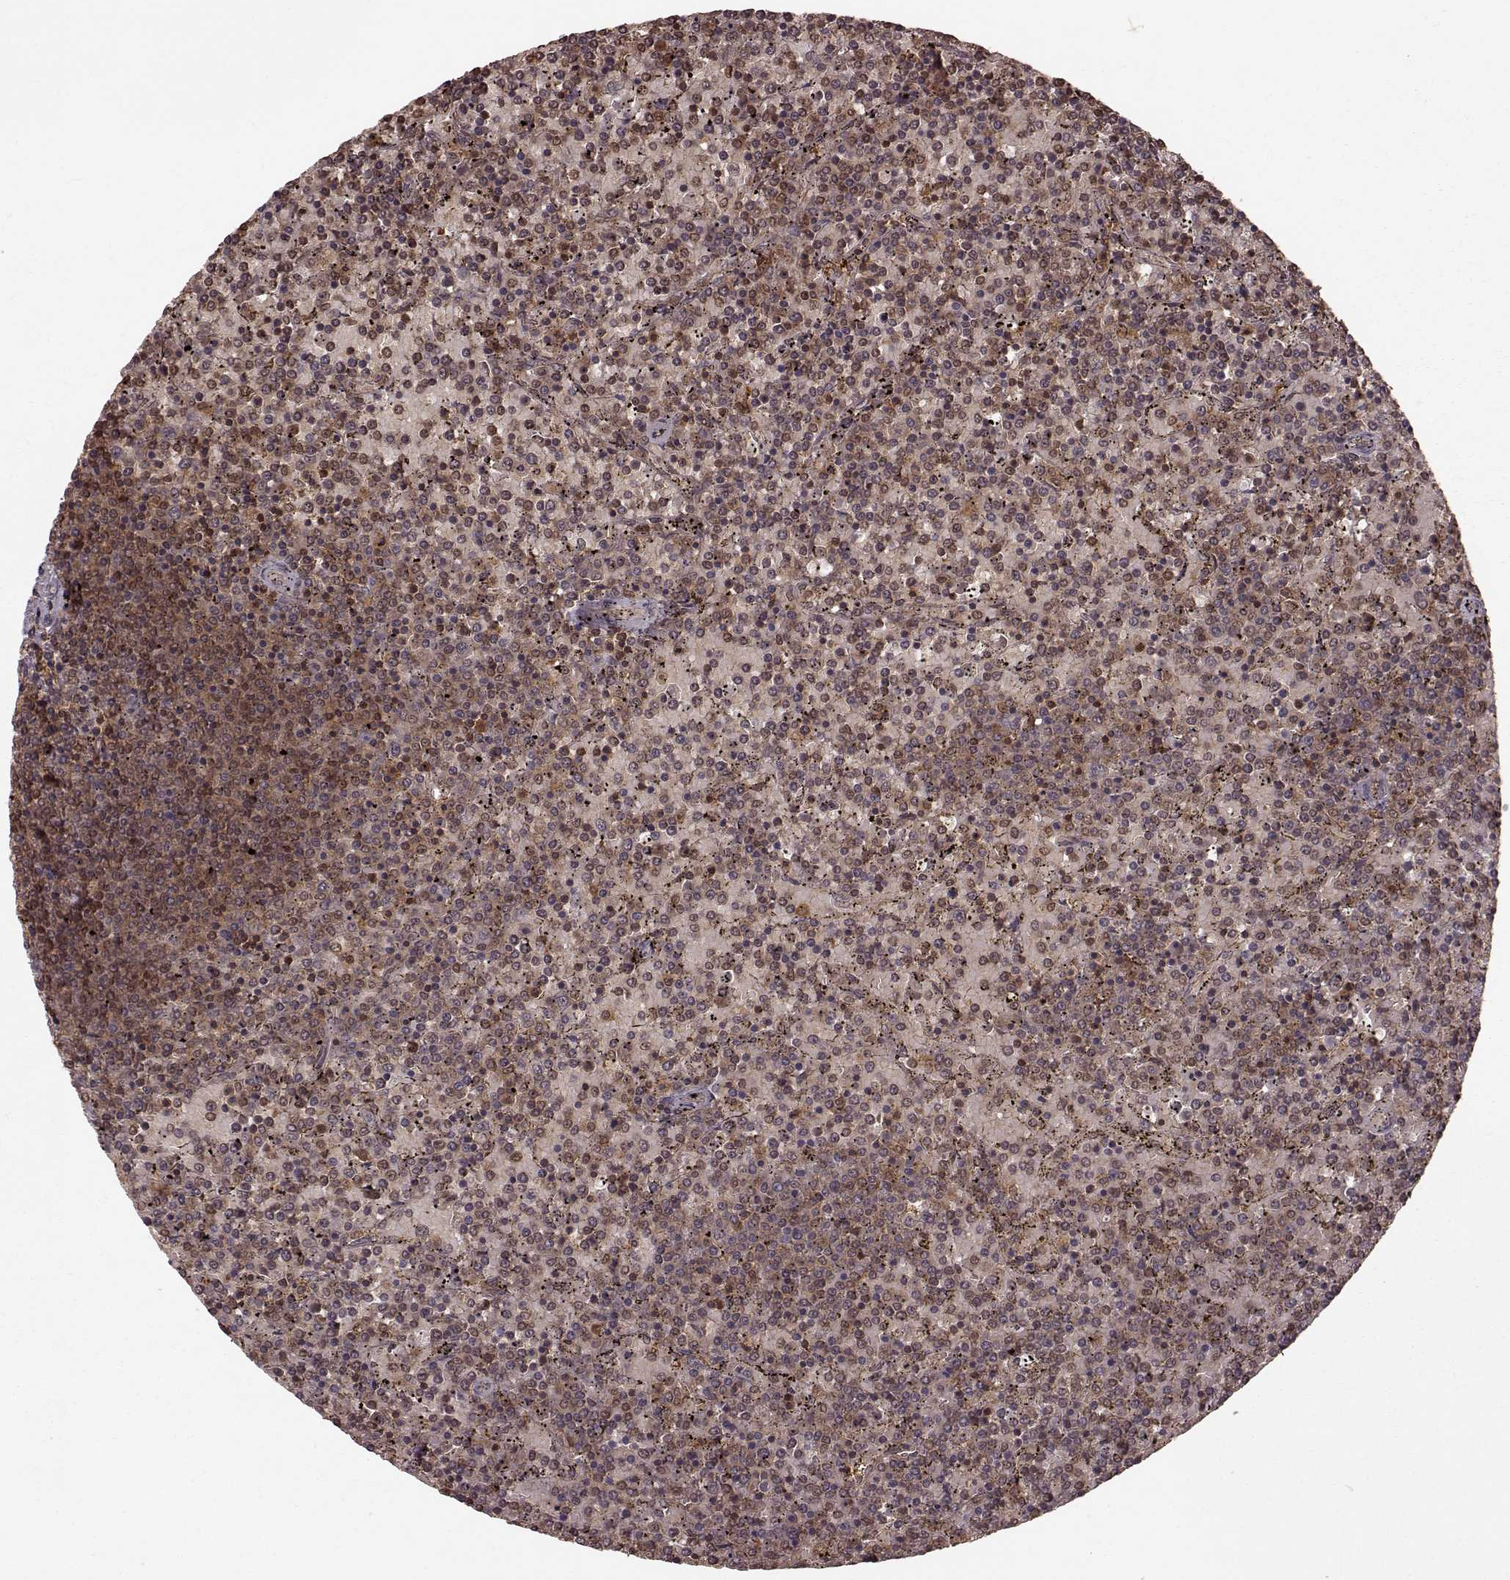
{"staining": {"intensity": "moderate", "quantity": "<25%", "location": "cytoplasmic/membranous,nuclear"}, "tissue": "lymphoma", "cell_type": "Tumor cells", "image_type": "cancer", "snomed": [{"axis": "morphology", "description": "Malignant lymphoma, non-Hodgkin's type, Low grade"}, {"axis": "topography", "description": "Spleen"}], "caption": "High-power microscopy captured an immunohistochemistry (IHC) histopathology image of low-grade malignant lymphoma, non-Hodgkin's type, revealing moderate cytoplasmic/membranous and nuclear expression in about <25% of tumor cells. (Brightfield microscopy of DAB IHC at high magnification).", "gene": "GSS", "patient": {"sex": "female", "age": 77}}